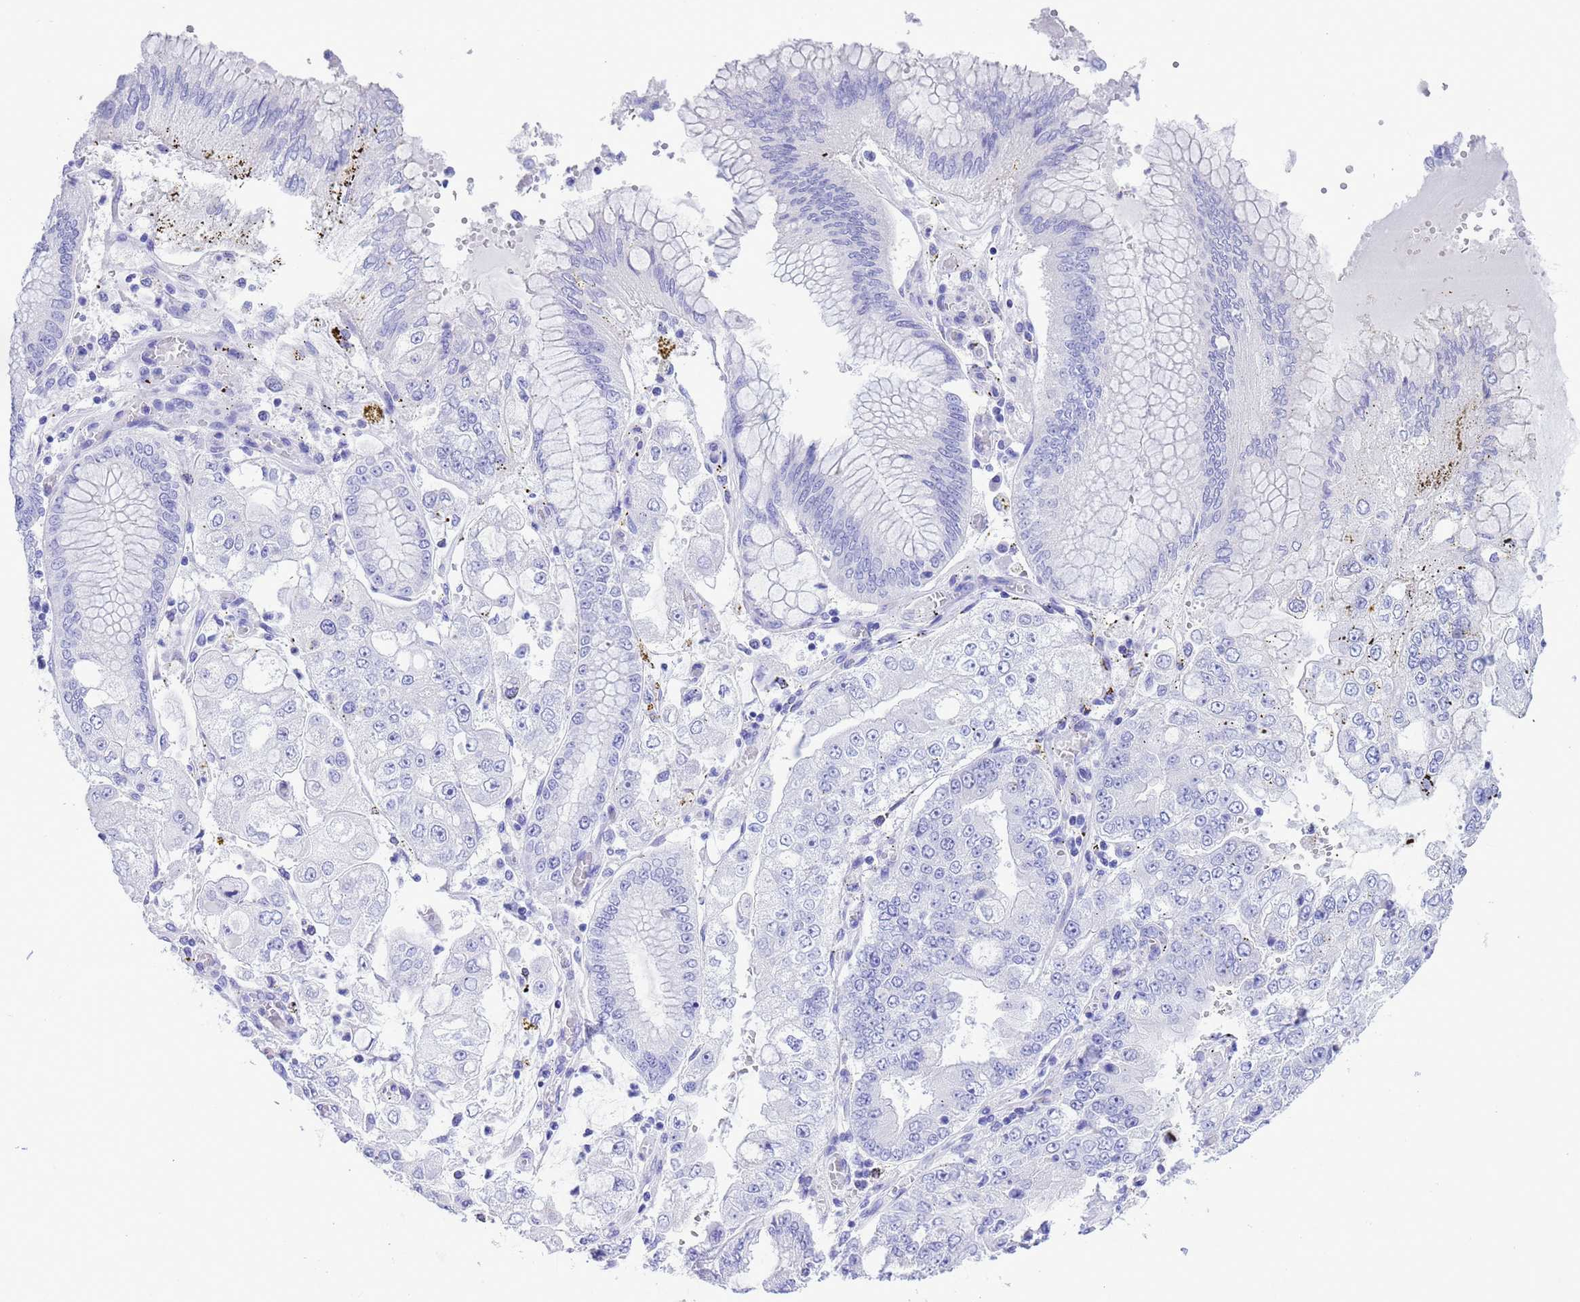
{"staining": {"intensity": "negative", "quantity": "none", "location": "none"}, "tissue": "stomach cancer", "cell_type": "Tumor cells", "image_type": "cancer", "snomed": [{"axis": "morphology", "description": "Adenocarcinoma, NOS"}, {"axis": "topography", "description": "Stomach"}], "caption": "This image is of adenocarcinoma (stomach) stained with IHC to label a protein in brown with the nuclei are counter-stained blue. There is no staining in tumor cells.", "gene": "GSTM1", "patient": {"sex": "male", "age": 76}}